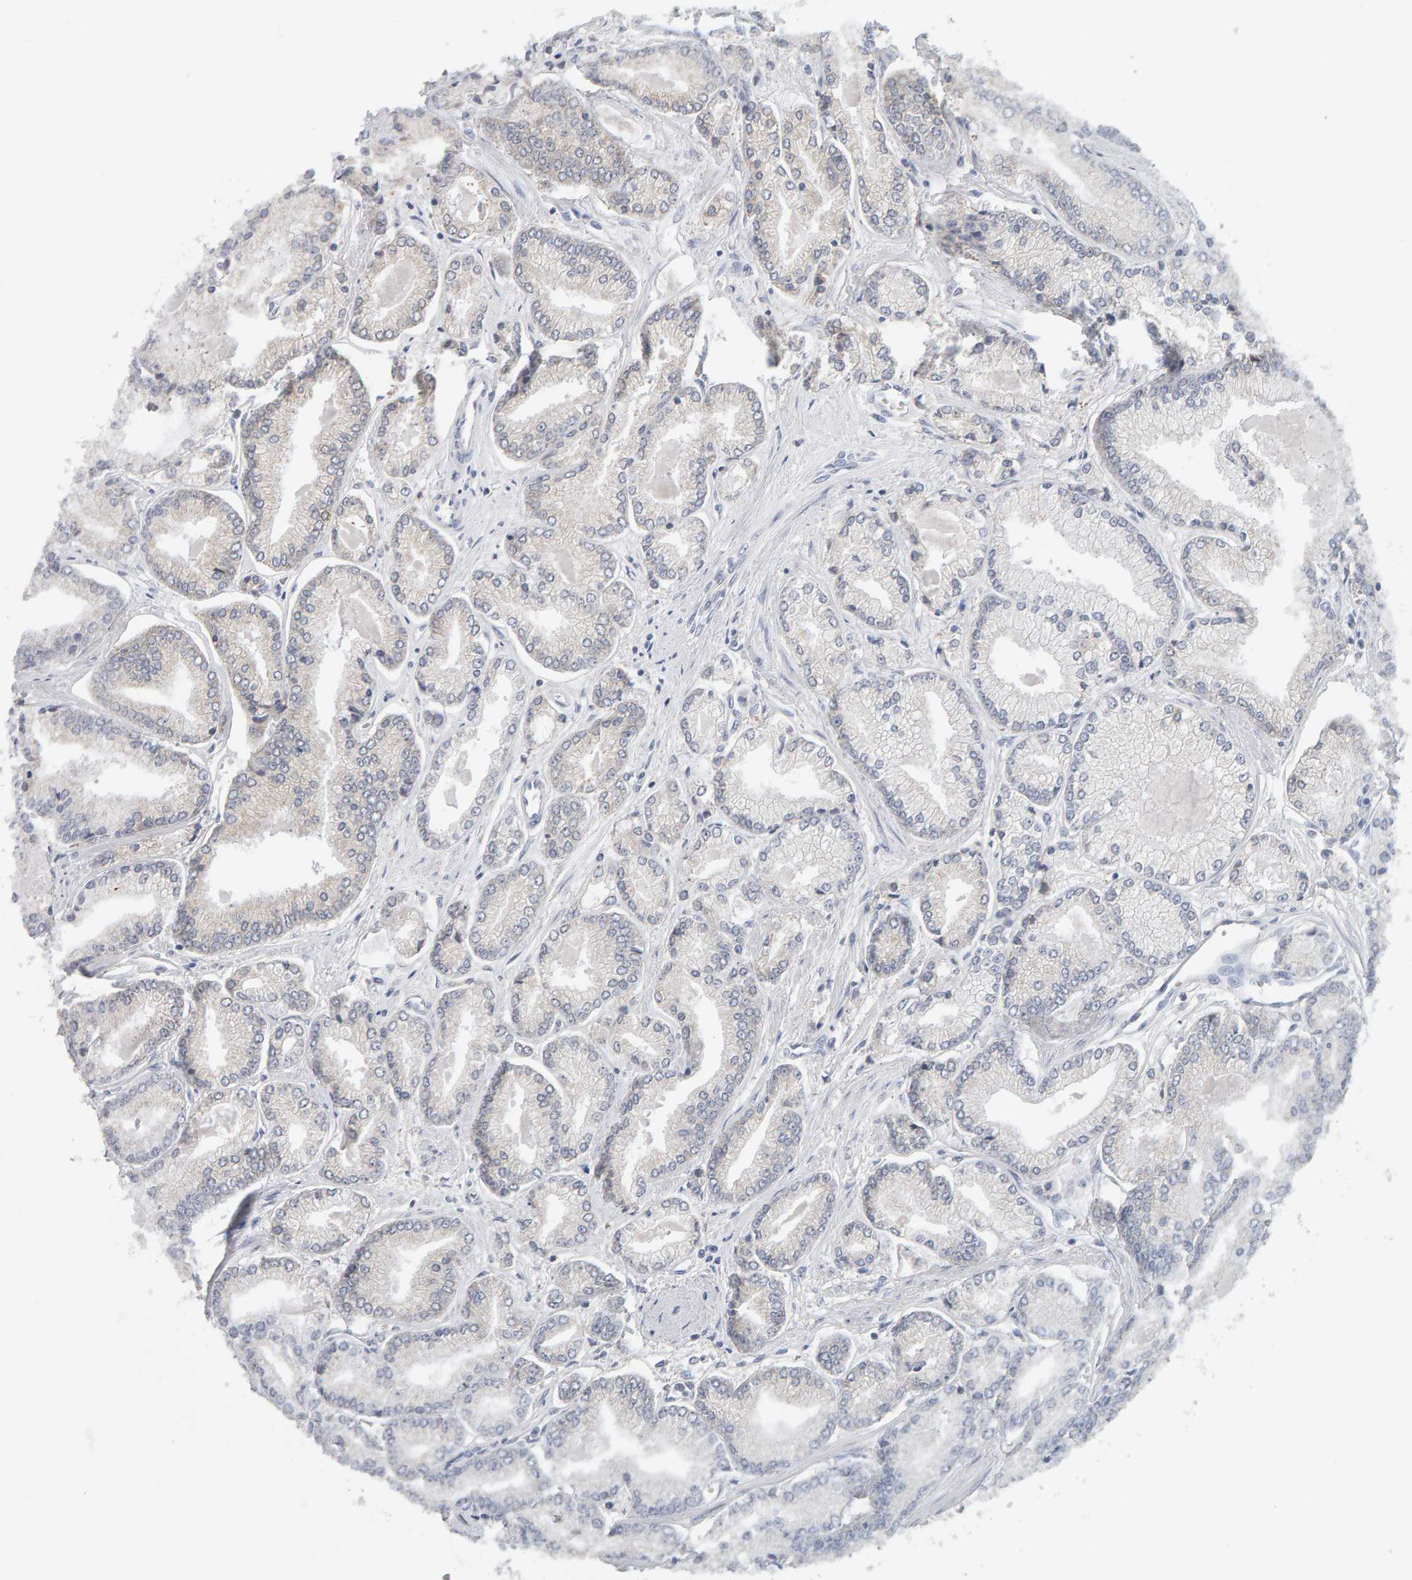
{"staining": {"intensity": "negative", "quantity": "none", "location": "none"}, "tissue": "prostate cancer", "cell_type": "Tumor cells", "image_type": "cancer", "snomed": [{"axis": "morphology", "description": "Adenocarcinoma, Low grade"}, {"axis": "topography", "description": "Prostate"}], "caption": "This is a histopathology image of IHC staining of prostate cancer, which shows no expression in tumor cells.", "gene": "ADHFE1", "patient": {"sex": "male", "age": 52}}